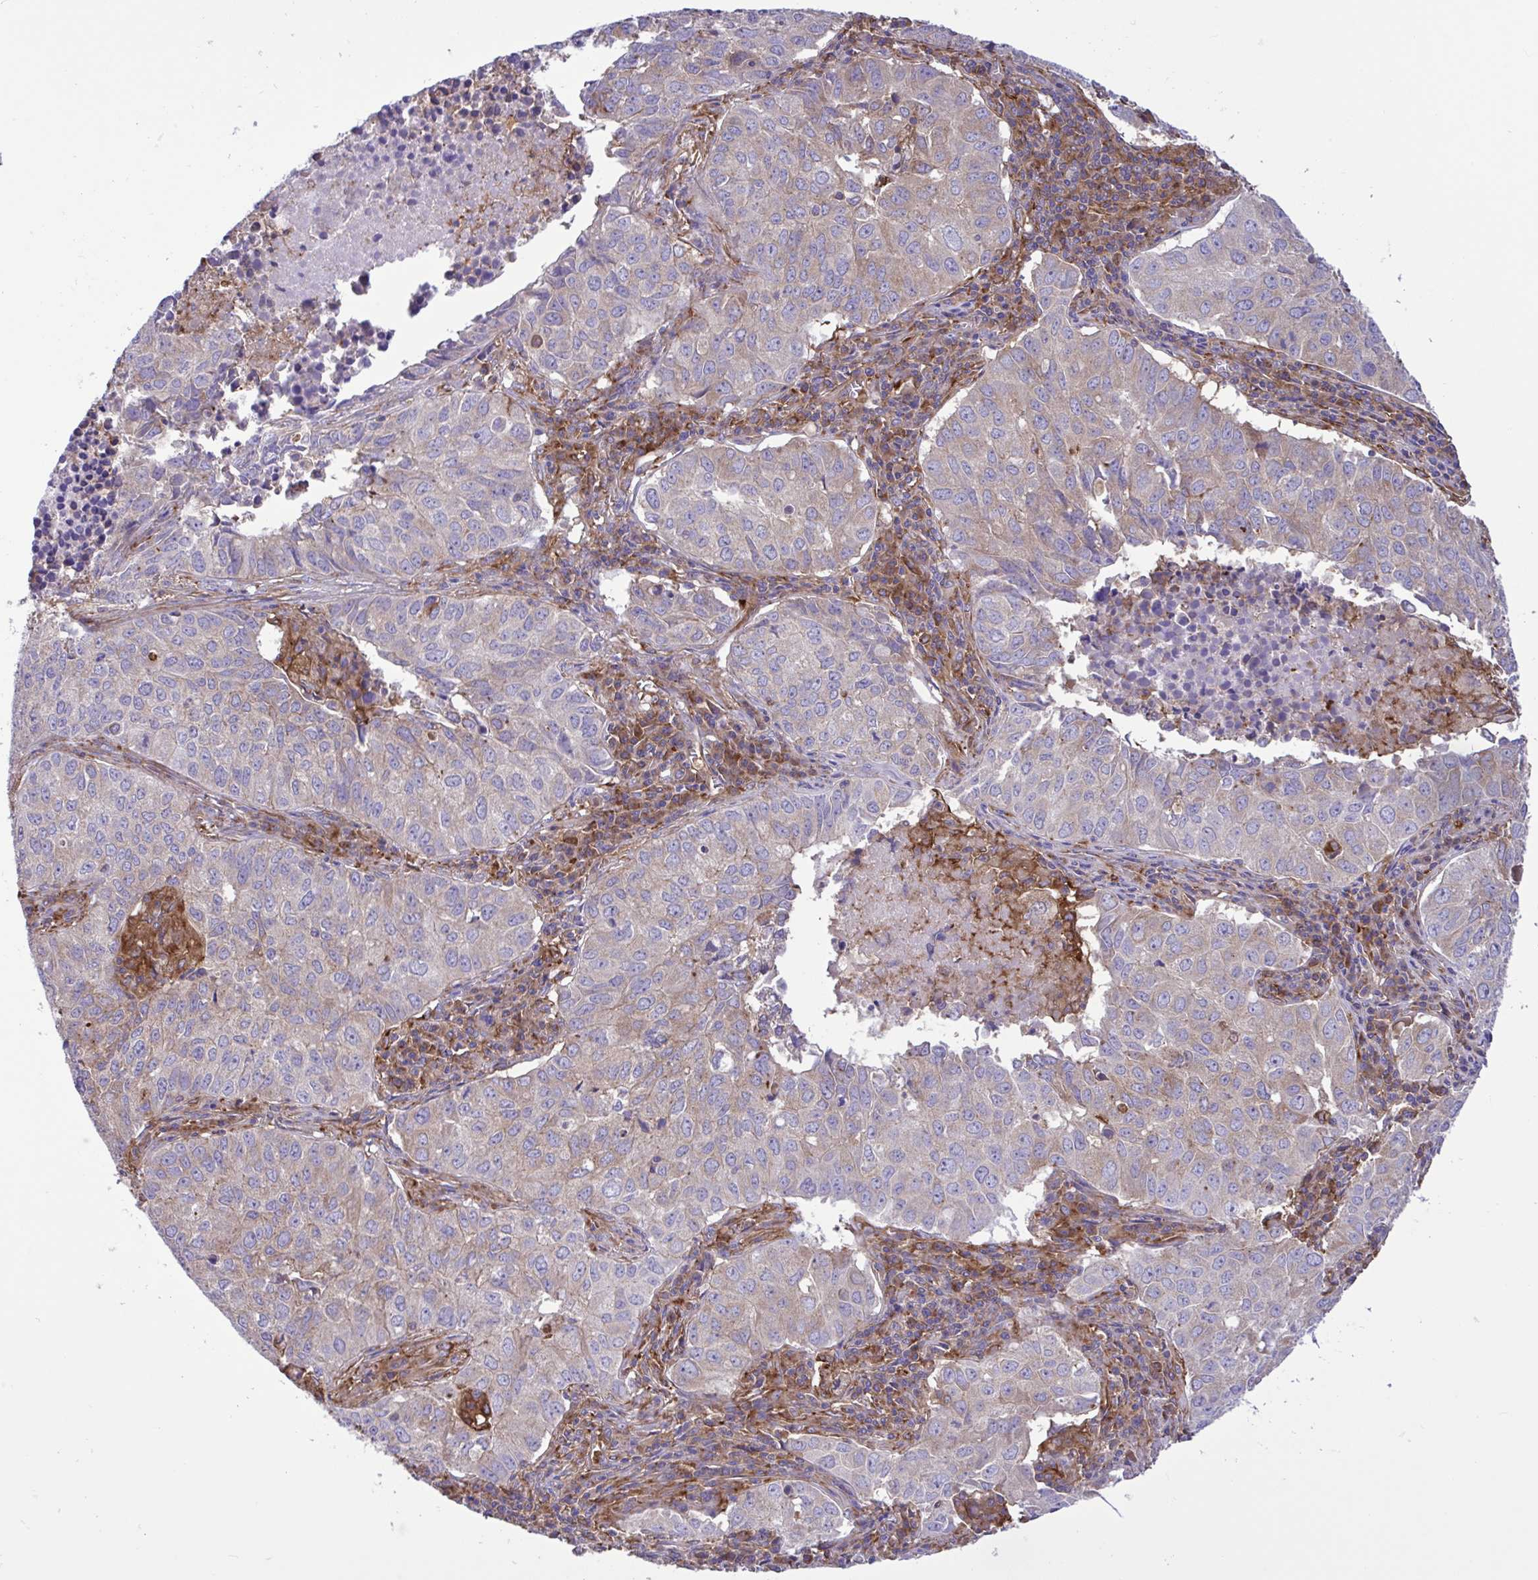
{"staining": {"intensity": "moderate", "quantity": "<25%", "location": "cytoplasmic/membranous"}, "tissue": "lung cancer", "cell_type": "Tumor cells", "image_type": "cancer", "snomed": [{"axis": "morphology", "description": "Adenocarcinoma, NOS"}, {"axis": "topography", "description": "Lung"}], "caption": "Lung cancer (adenocarcinoma) stained for a protein displays moderate cytoplasmic/membranous positivity in tumor cells.", "gene": "OR51M1", "patient": {"sex": "female", "age": 50}}